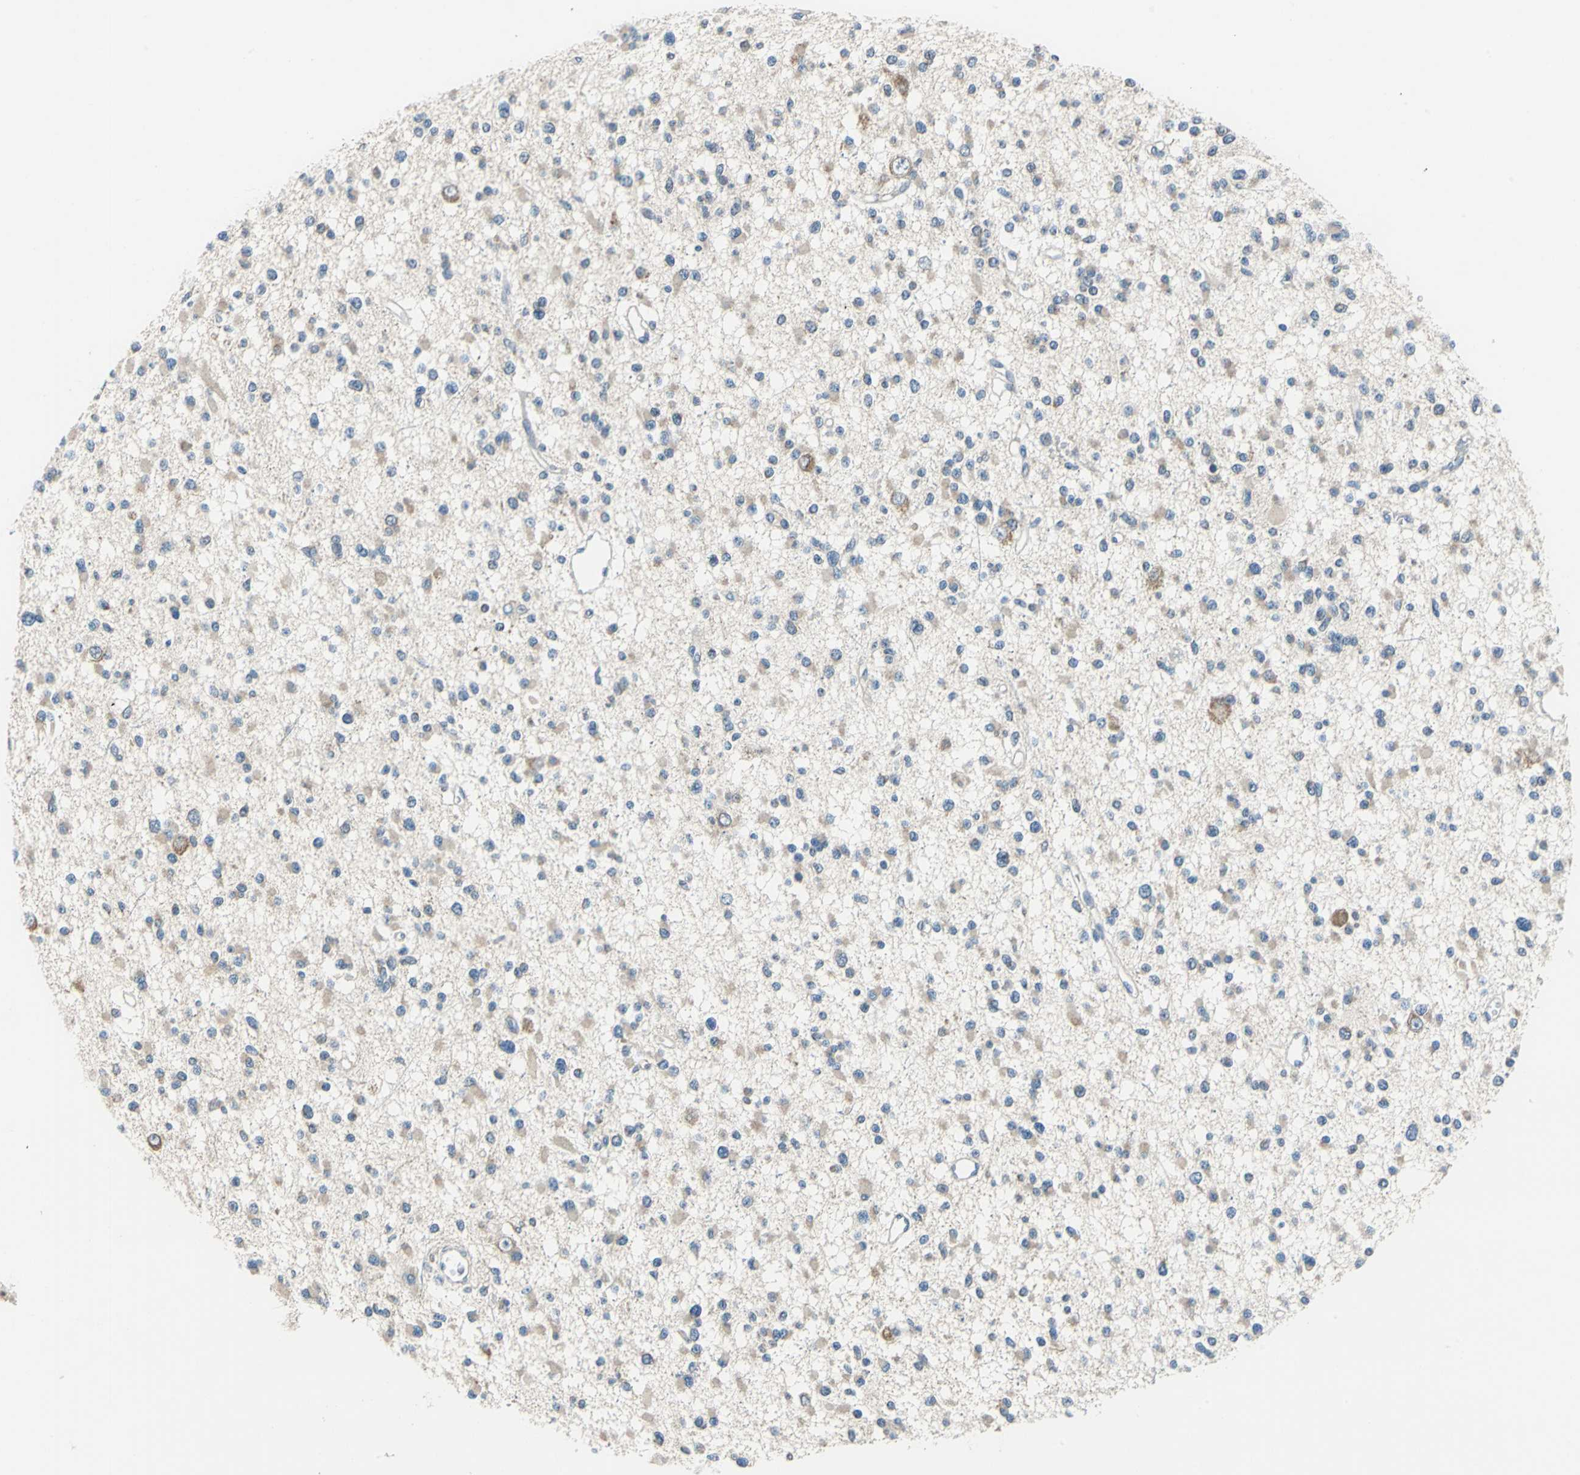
{"staining": {"intensity": "weak", "quantity": ">75%", "location": "cytoplasmic/membranous"}, "tissue": "glioma", "cell_type": "Tumor cells", "image_type": "cancer", "snomed": [{"axis": "morphology", "description": "Glioma, malignant, Low grade"}, {"axis": "topography", "description": "Brain"}], "caption": "Immunohistochemical staining of glioma shows low levels of weak cytoplasmic/membranous protein expression in approximately >75% of tumor cells. (Brightfield microscopy of DAB IHC at high magnification).", "gene": "CPA3", "patient": {"sex": "female", "age": 22}}